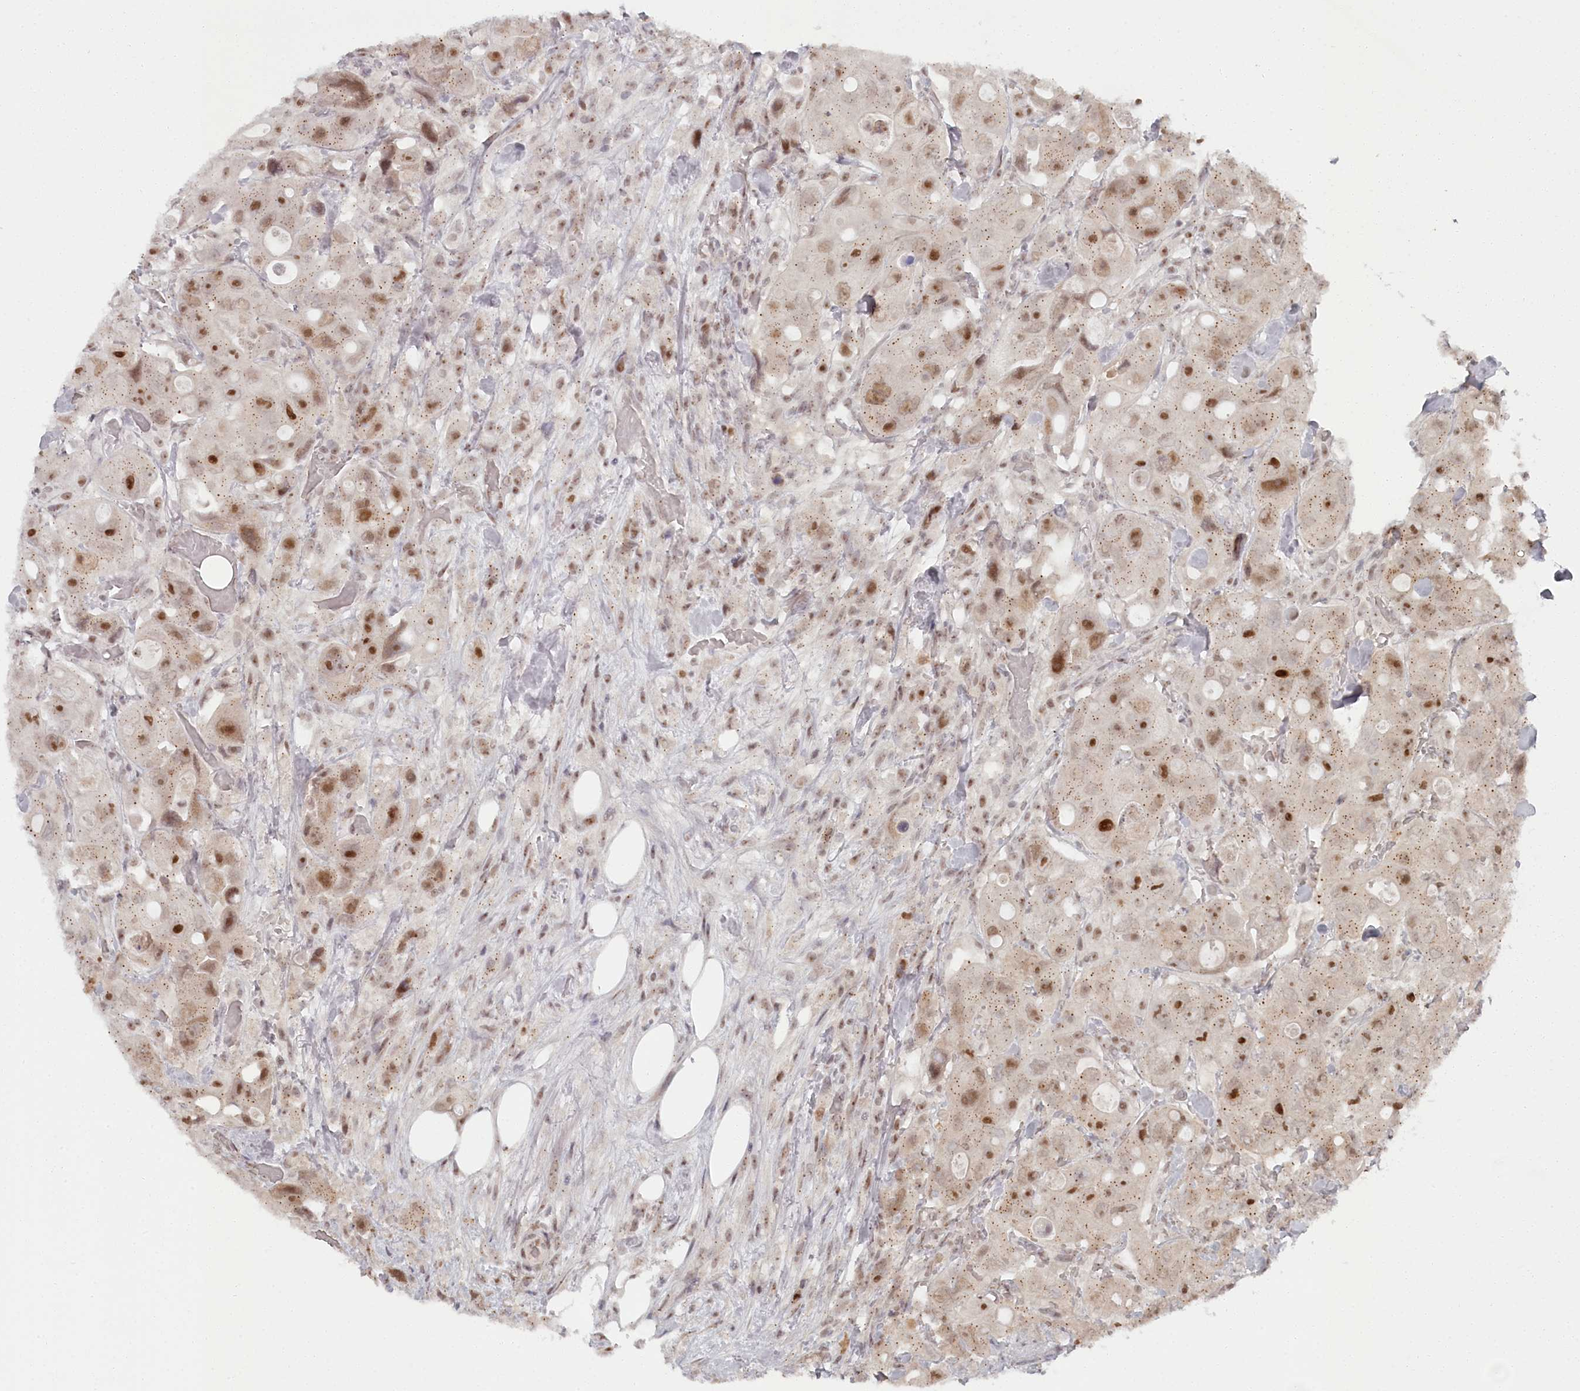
{"staining": {"intensity": "moderate", "quantity": ">75%", "location": "nuclear"}, "tissue": "colorectal cancer", "cell_type": "Tumor cells", "image_type": "cancer", "snomed": [{"axis": "morphology", "description": "Adenocarcinoma, NOS"}, {"axis": "topography", "description": "Colon"}], "caption": "Moderate nuclear staining for a protein is appreciated in approximately >75% of tumor cells of colorectal adenocarcinoma using IHC.", "gene": "EXOSC1", "patient": {"sex": "female", "age": 46}}